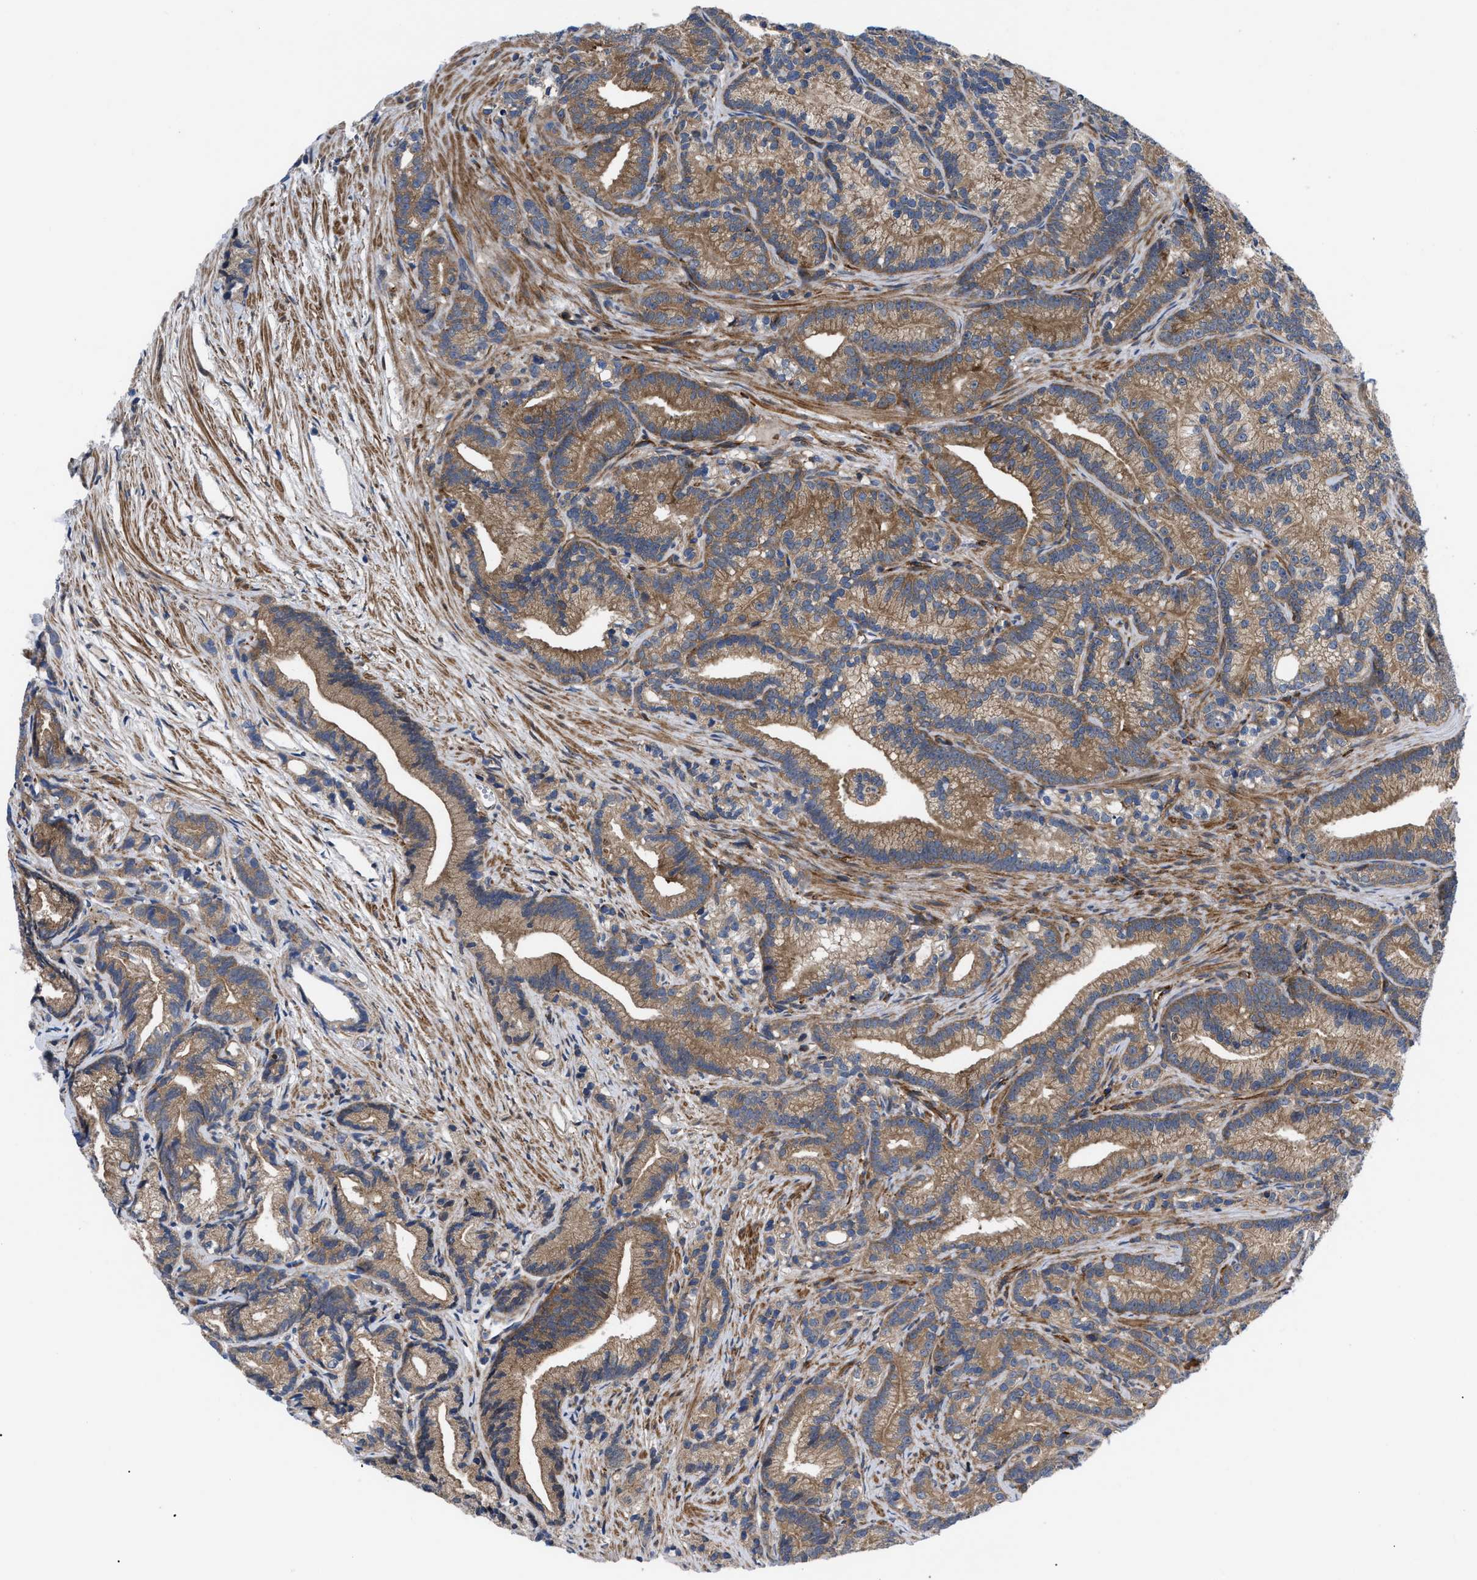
{"staining": {"intensity": "moderate", "quantity": ">75%", "location": "cytoplasmic/membranous"}, "tissue": "prostate cancer", "cell_type": "Tumor cells", "image_type": "cancer", "snomed": [{"axis": "morphology", "description": "Adenocarcinoma, Low grade"}, {"axis": "topography", "description": "Prostate"}], "caption": "Prostate low-grade adenocarcinoma stained for a protein (brown) shows moderate cytoplasmic/membranous positive expression in approximately >75% of tumor cells.", "gene": "SPAST", "patient": {"sex": "male", "age": 89}}